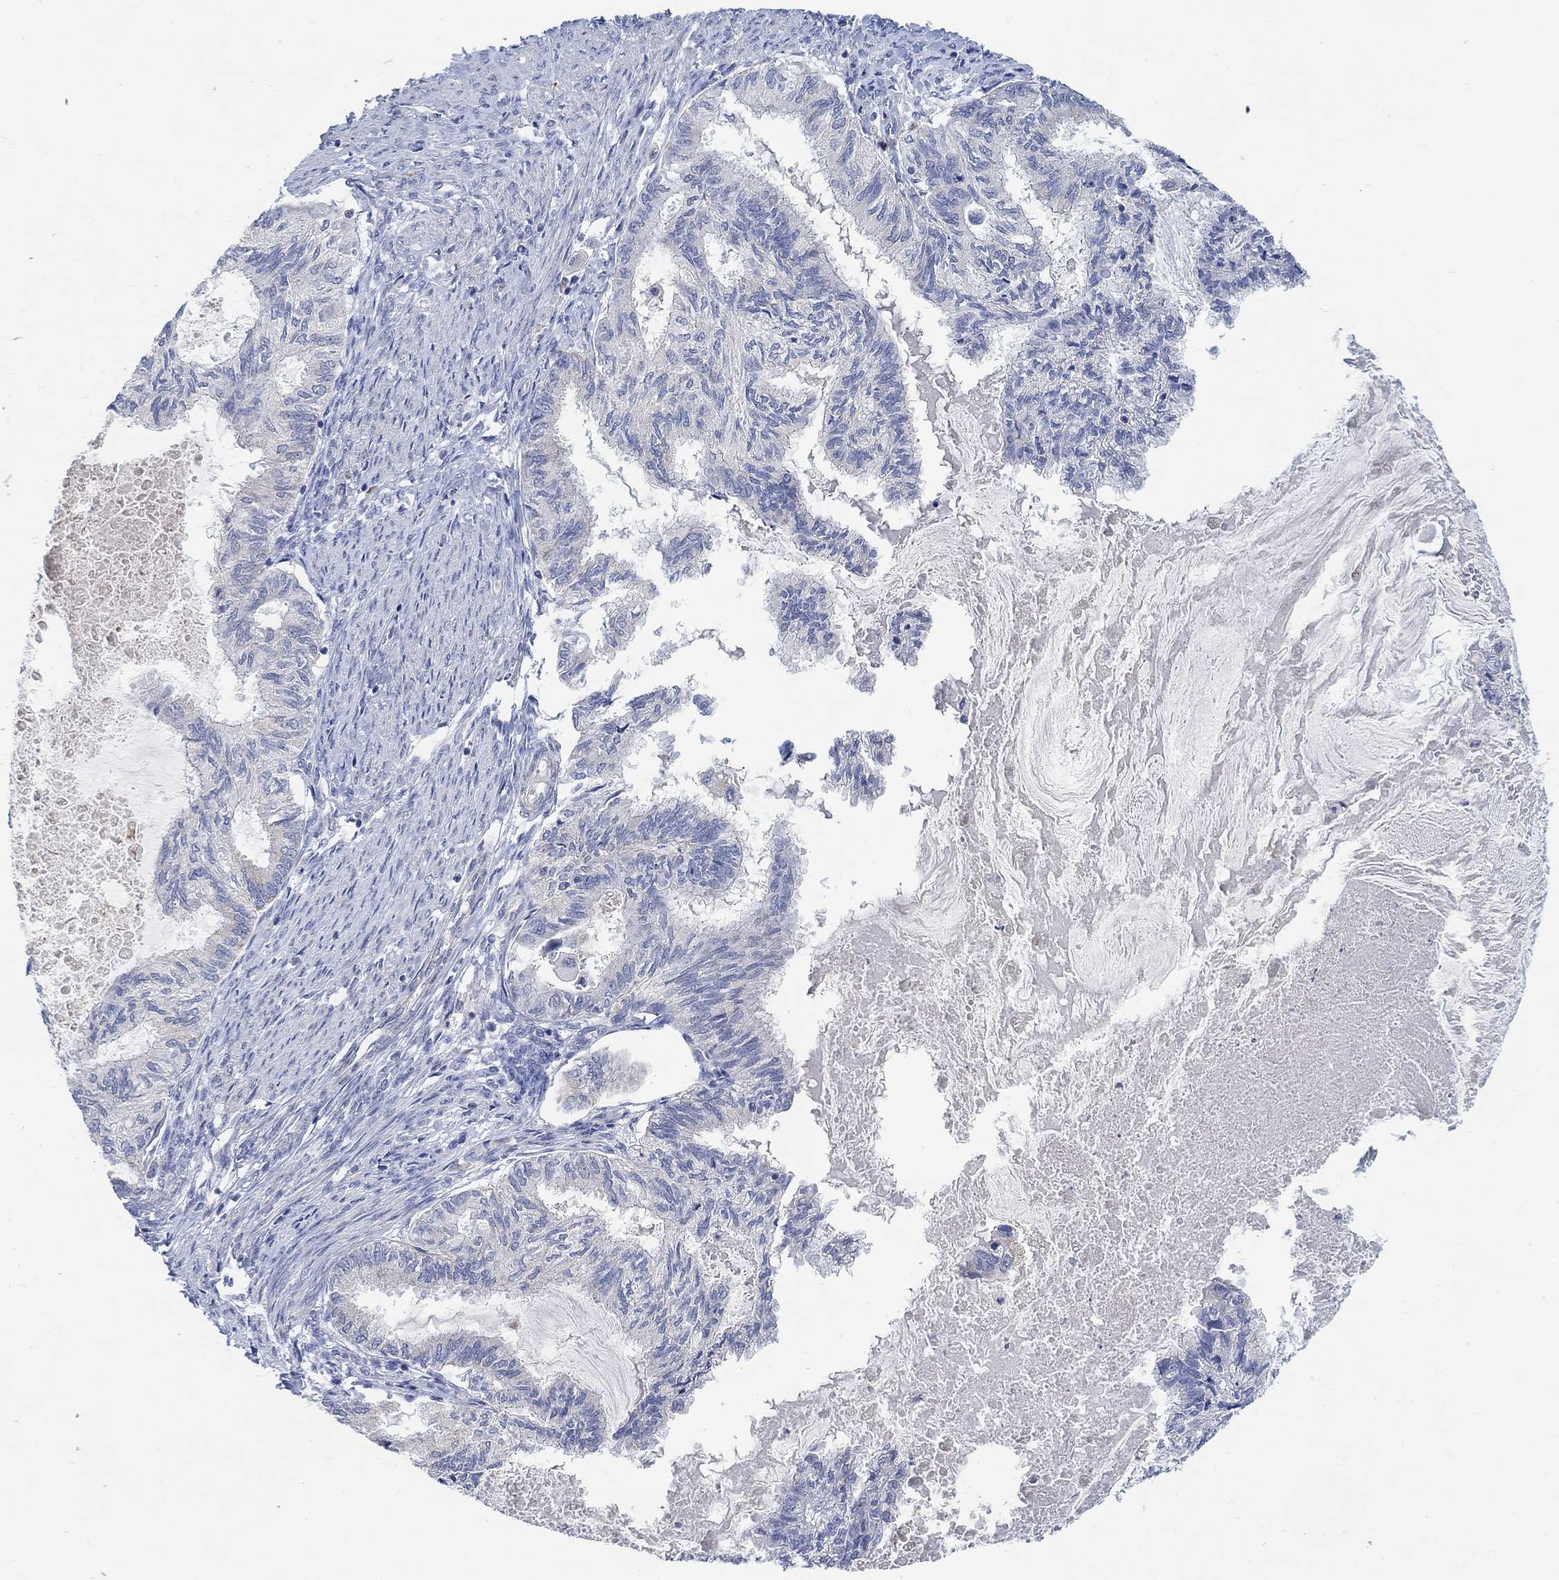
{"staining": {"intensity": "negative", "quantity": "none", "location": "none"}, "tissue": "endometrial cancer", "cell_type": "Tumor cells", "image_type": "cancer", "snomed": [{"axis": "morphology", "description": "Adenocarcinoma, NOS"}, {"axis": "topography", "description": "Endometrium"}], "caption": "This is an IHC micrograph of endometrial adenocarcinoma. There is no expression in tumor cells.", "gene": "HCRTR1", "patient": {"sex": "female", "age": 86}}